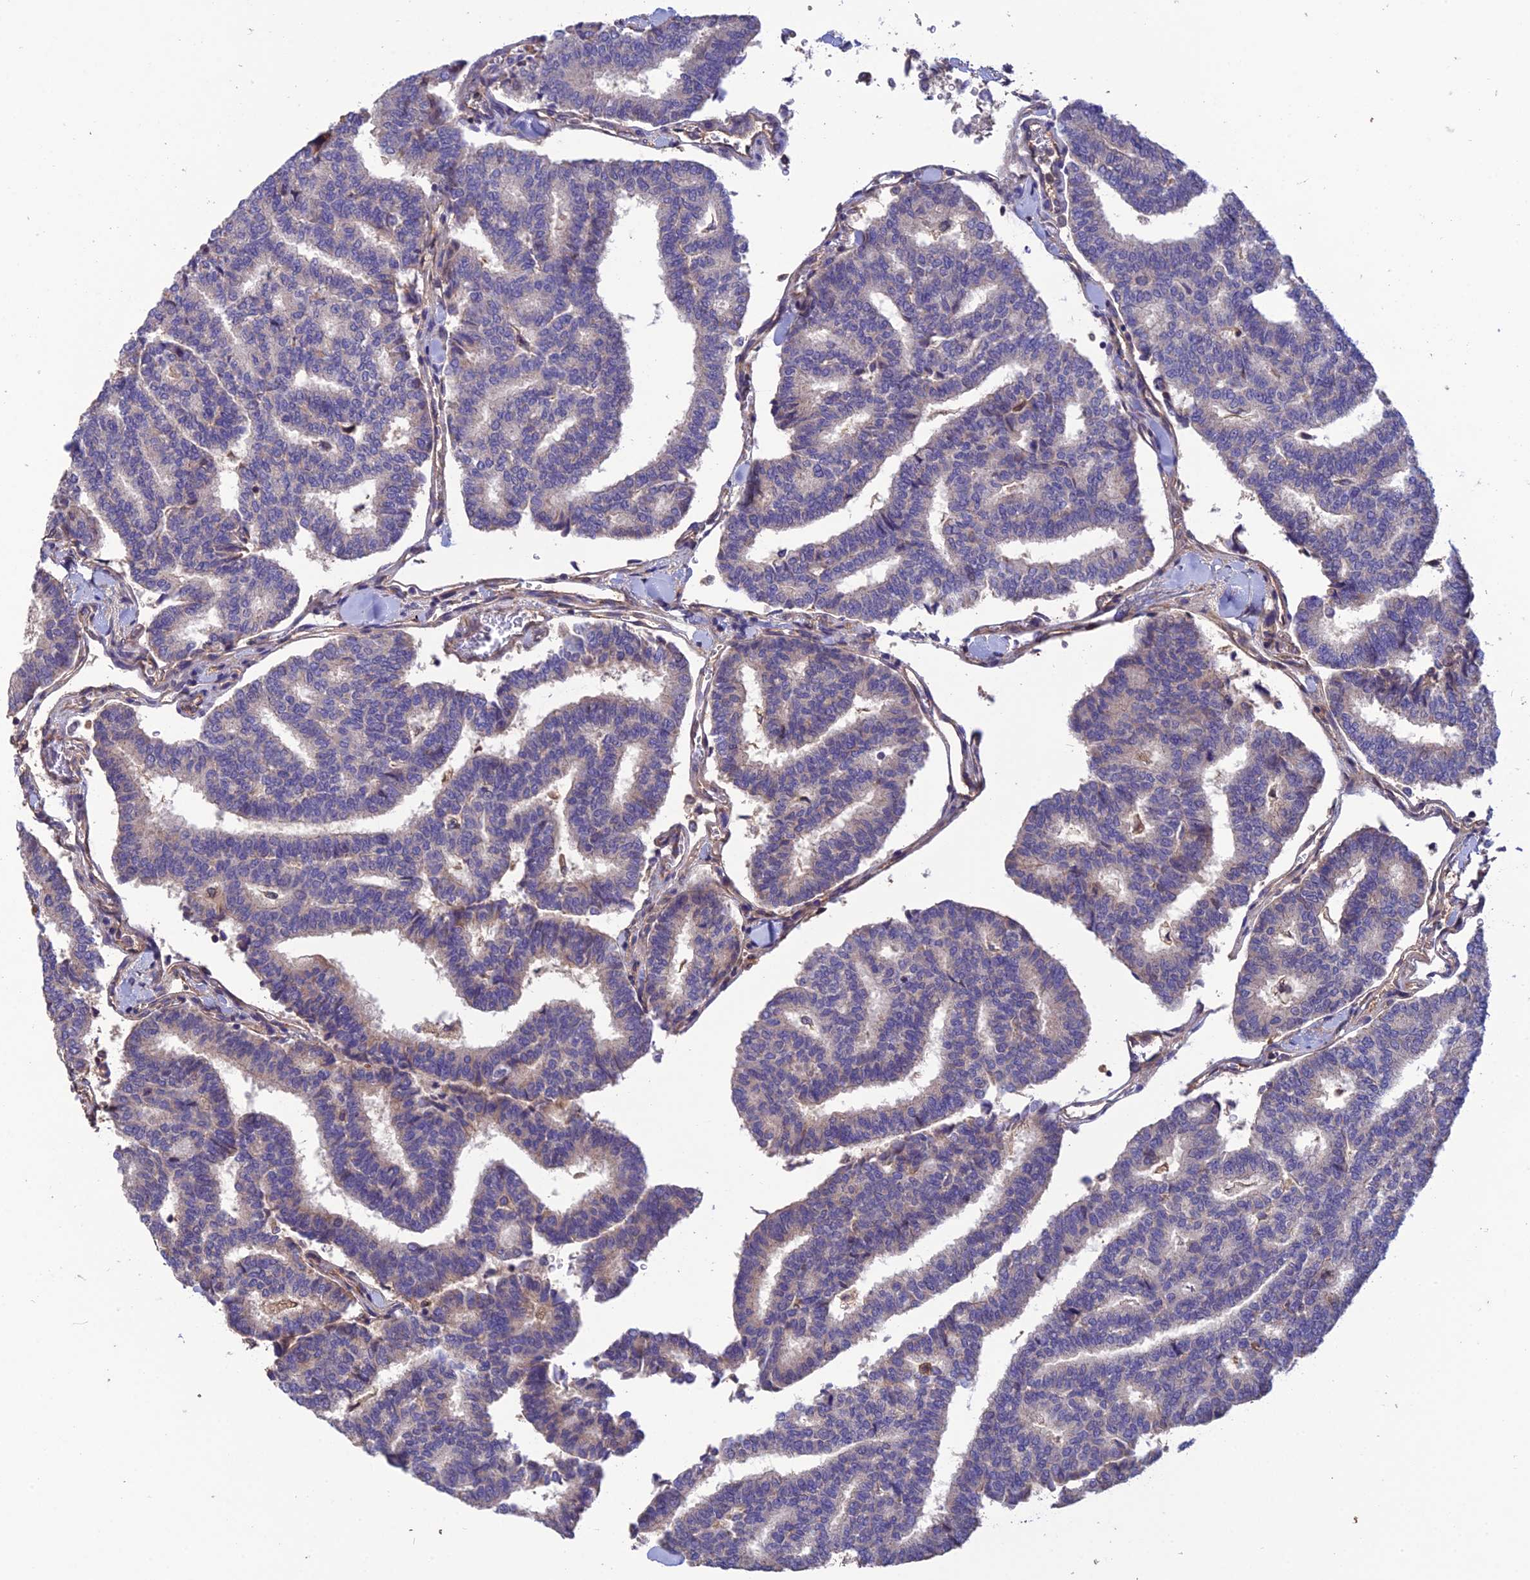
{"staining": {"intensity": "weak", "quantity": "<25%", "location": "cytoplasmic/membranous"}, "tissue": "thyroid cancer", "cell_type": "Tumor cells", "image_type": "cancer", "snomed": [{"axis": "morphology", "description": "Papillary adenocarcinoma, NOS"}, {"axis": "topography", "description": "Thyroid gland"}], "caption": "Thyroid cancer was stained to show a protein in brown. There is no significant staining in tumor cells. (DAB (3,3'-diaminobenzidine) immunohistochemistry, high magnification).", "gene": "MIOS", "patient": {"sex": "female", "age": 35}}